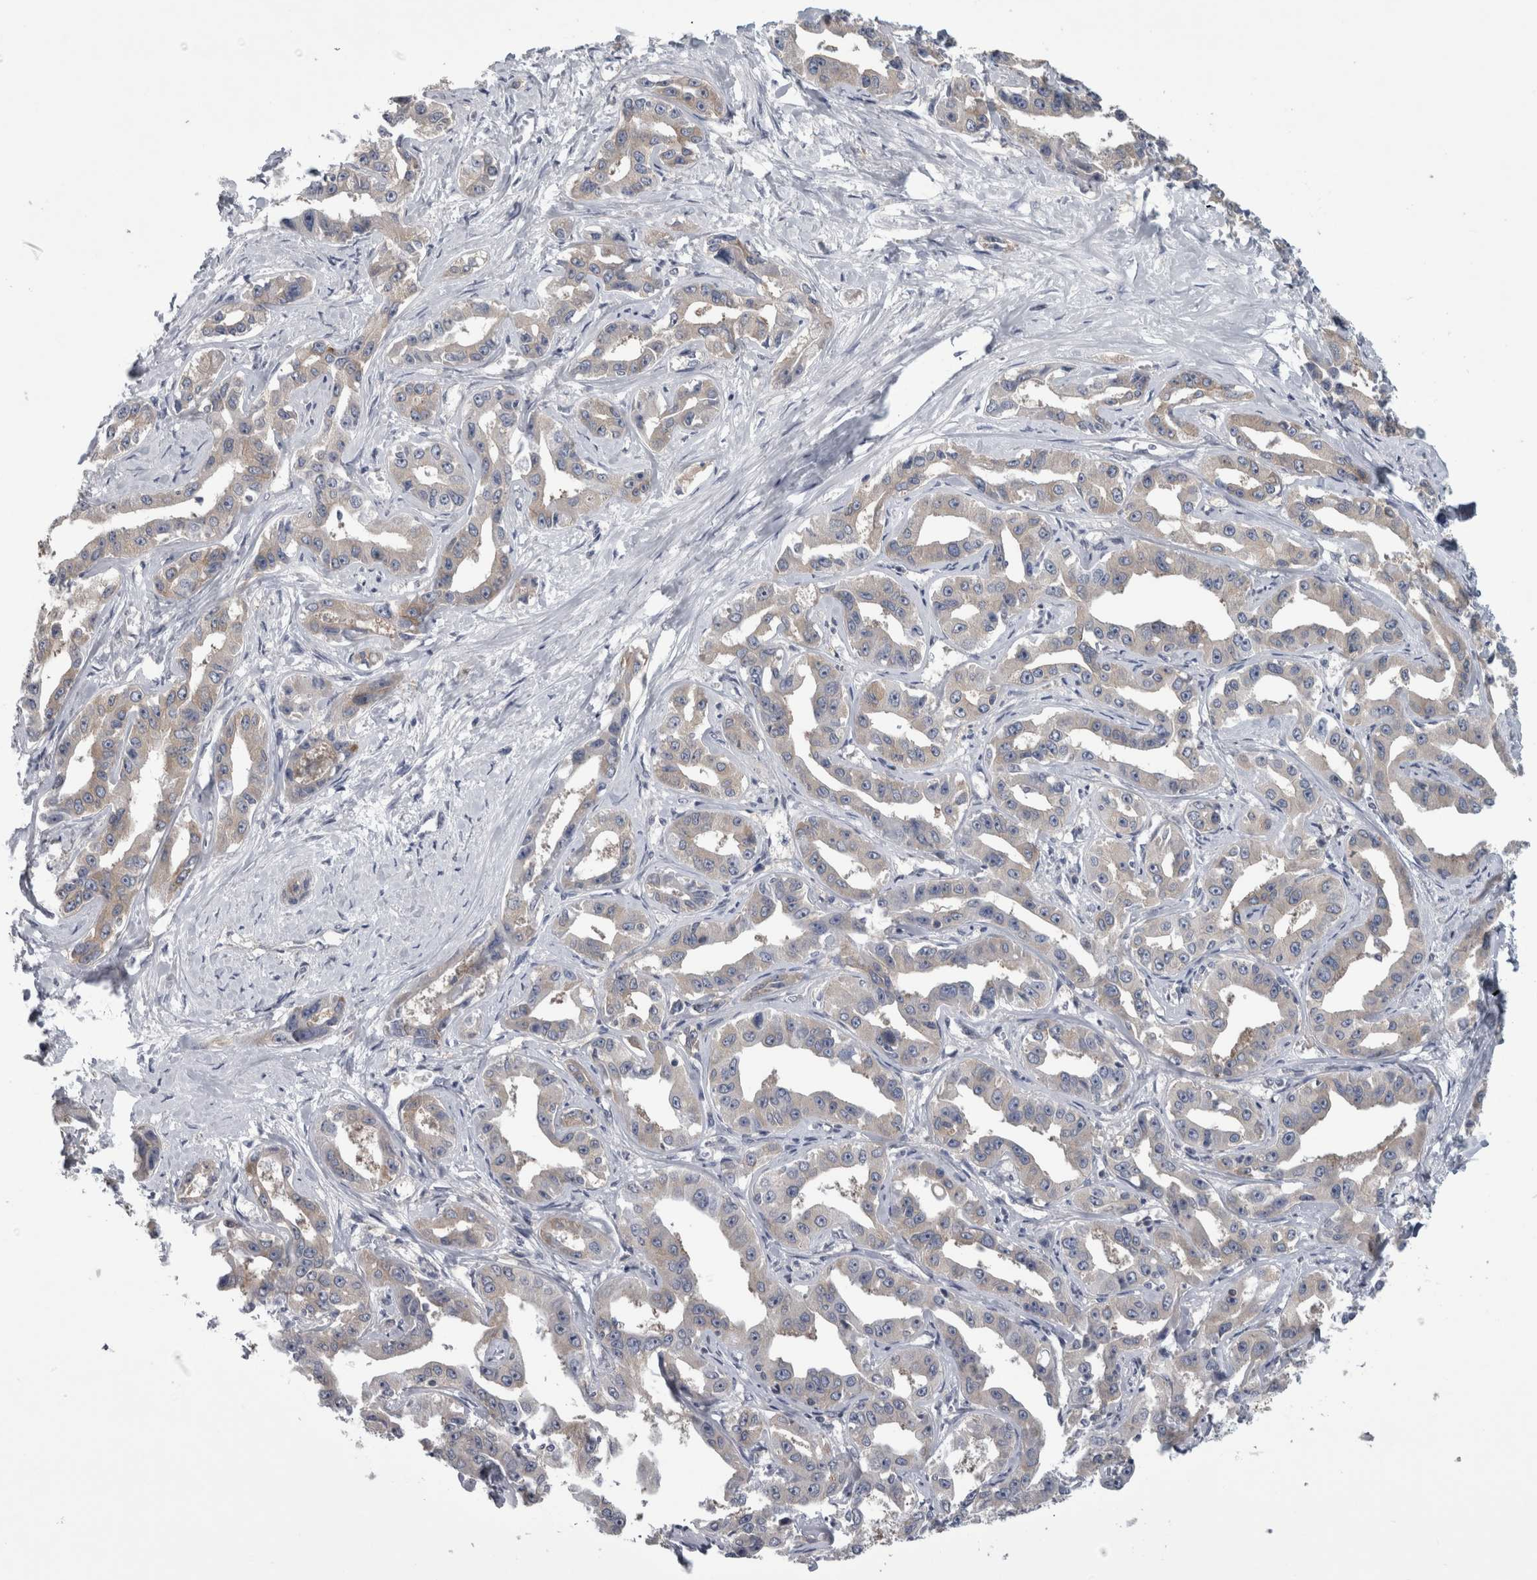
{"staining": {"intensity": "weak", "quantity": "25%-75%", "location": "cytoplasmic/membranous"}, "tissue": "liver cancer", "cell_type": "Tumor cells", "image_type": "cancer", "snomed": [{"axis": "morphology", "description": "Cholangiocarcinoma"}, {"axis": "topography", "description": "Liver"}], "caption": "Immunohistochemistry micrograph of neoplastic tissue: human liver cancer (cholangiocarcinoma) stained using immunohistochemistry reveals low levels of weak protein expression localized specifically in the cytoplasmic/membranous of tumor cells, appearing as a cytoplasmic/membranous brown color.", "gene": "PRRC2C", "patient": {"sex": "male", "age": 59}}